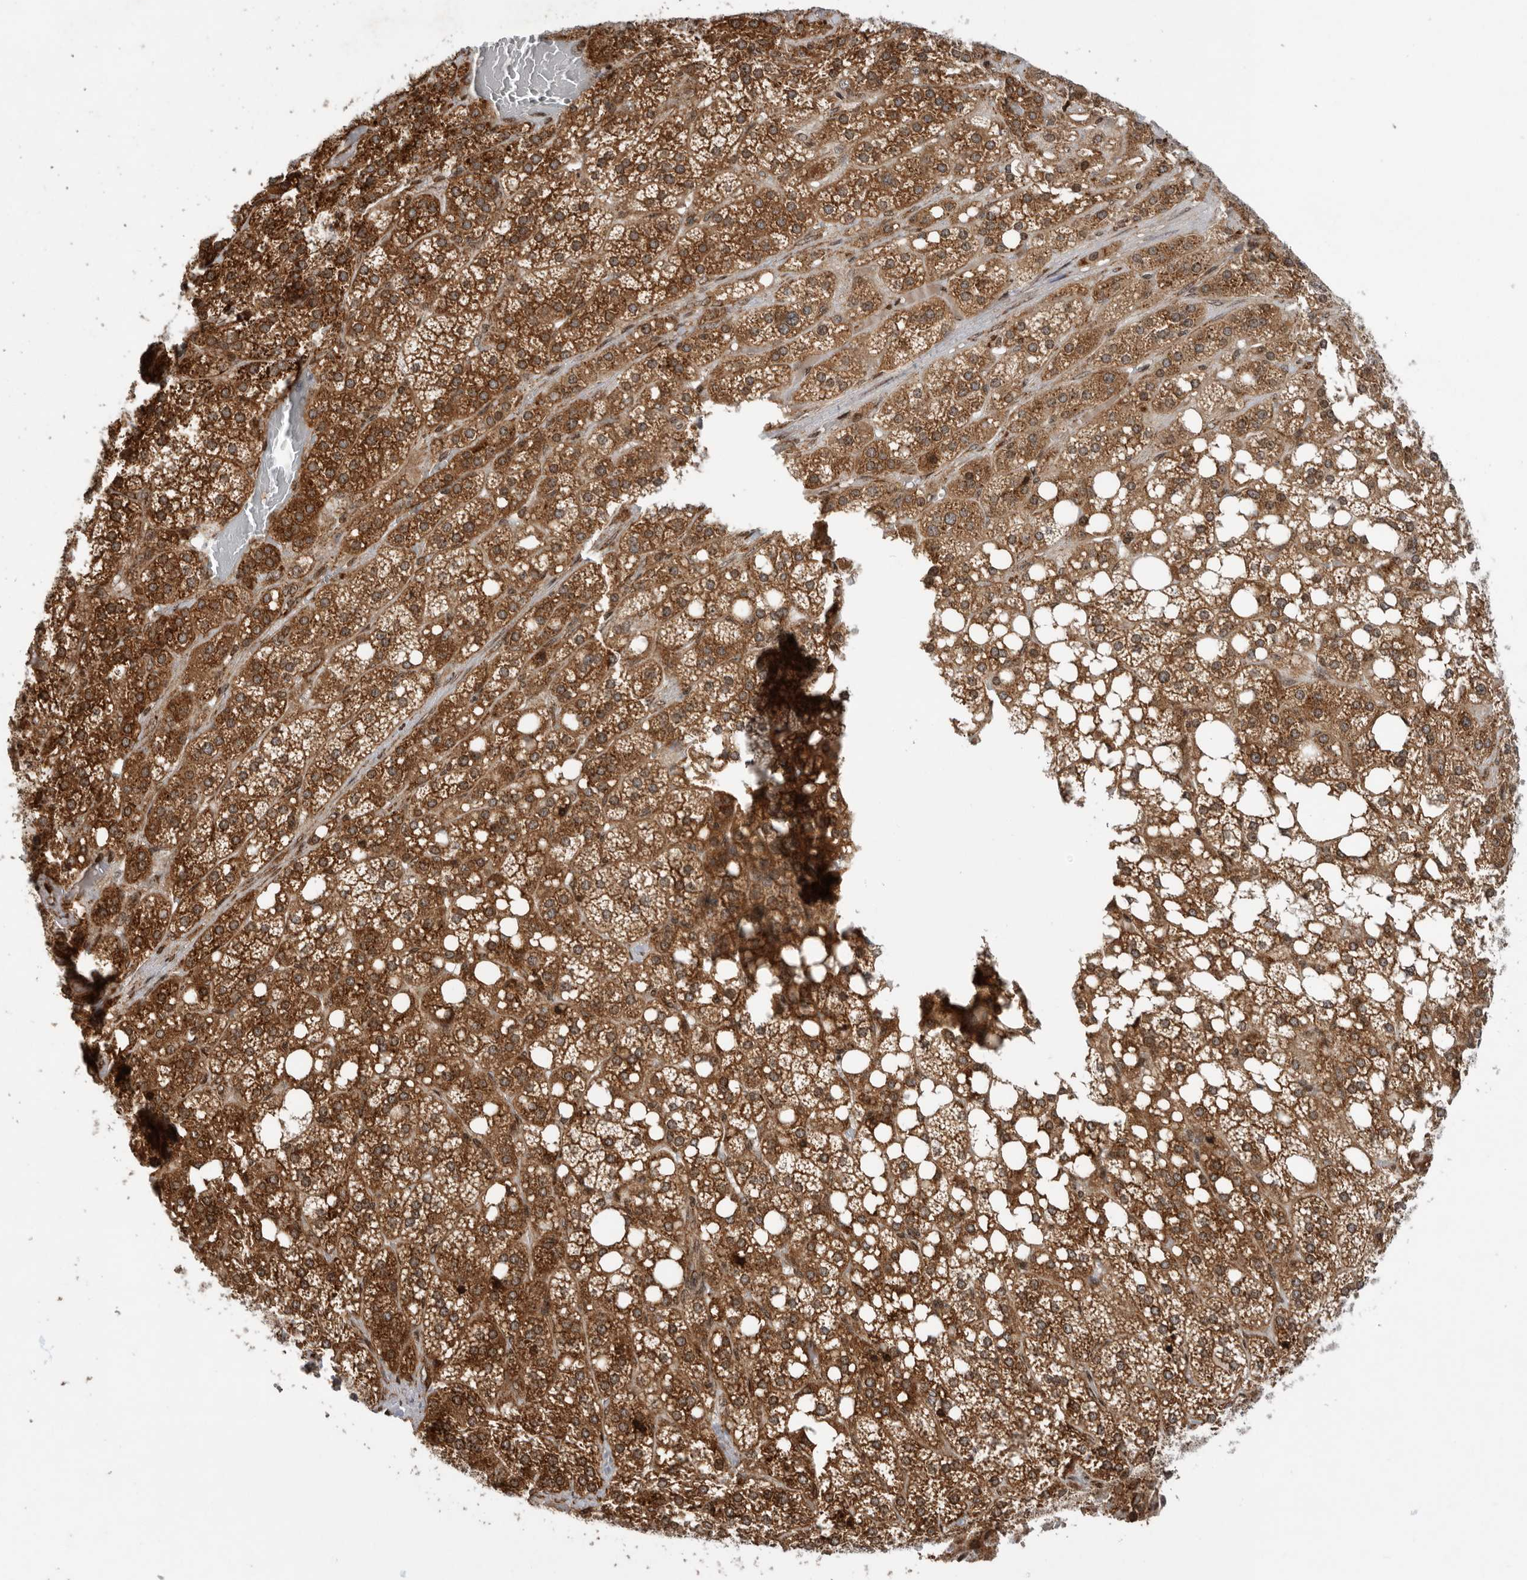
{"staining": {"intensity": "strong", "quantity": ">75%", "location": "cytoplasmic/membranous"}, "tissue": "adrenal gland", "cell_type": "Glandular cells", "image_type": "normal", "snomed": [{"axis": "morphology", "description": "Normal tissue, NOS"}, {"axis": "topography", "description": "Adrenal gland"}], "caption": "Immunohistochemistry (IHC) of benign adrenal gland demonstrates high levels of strong cytoplasmic/membranous staining in about >75% of glandular cells. Nuclei are stained in blue.", "gene": "FZD3", "patient": {"sex": "female", "age": 59}}